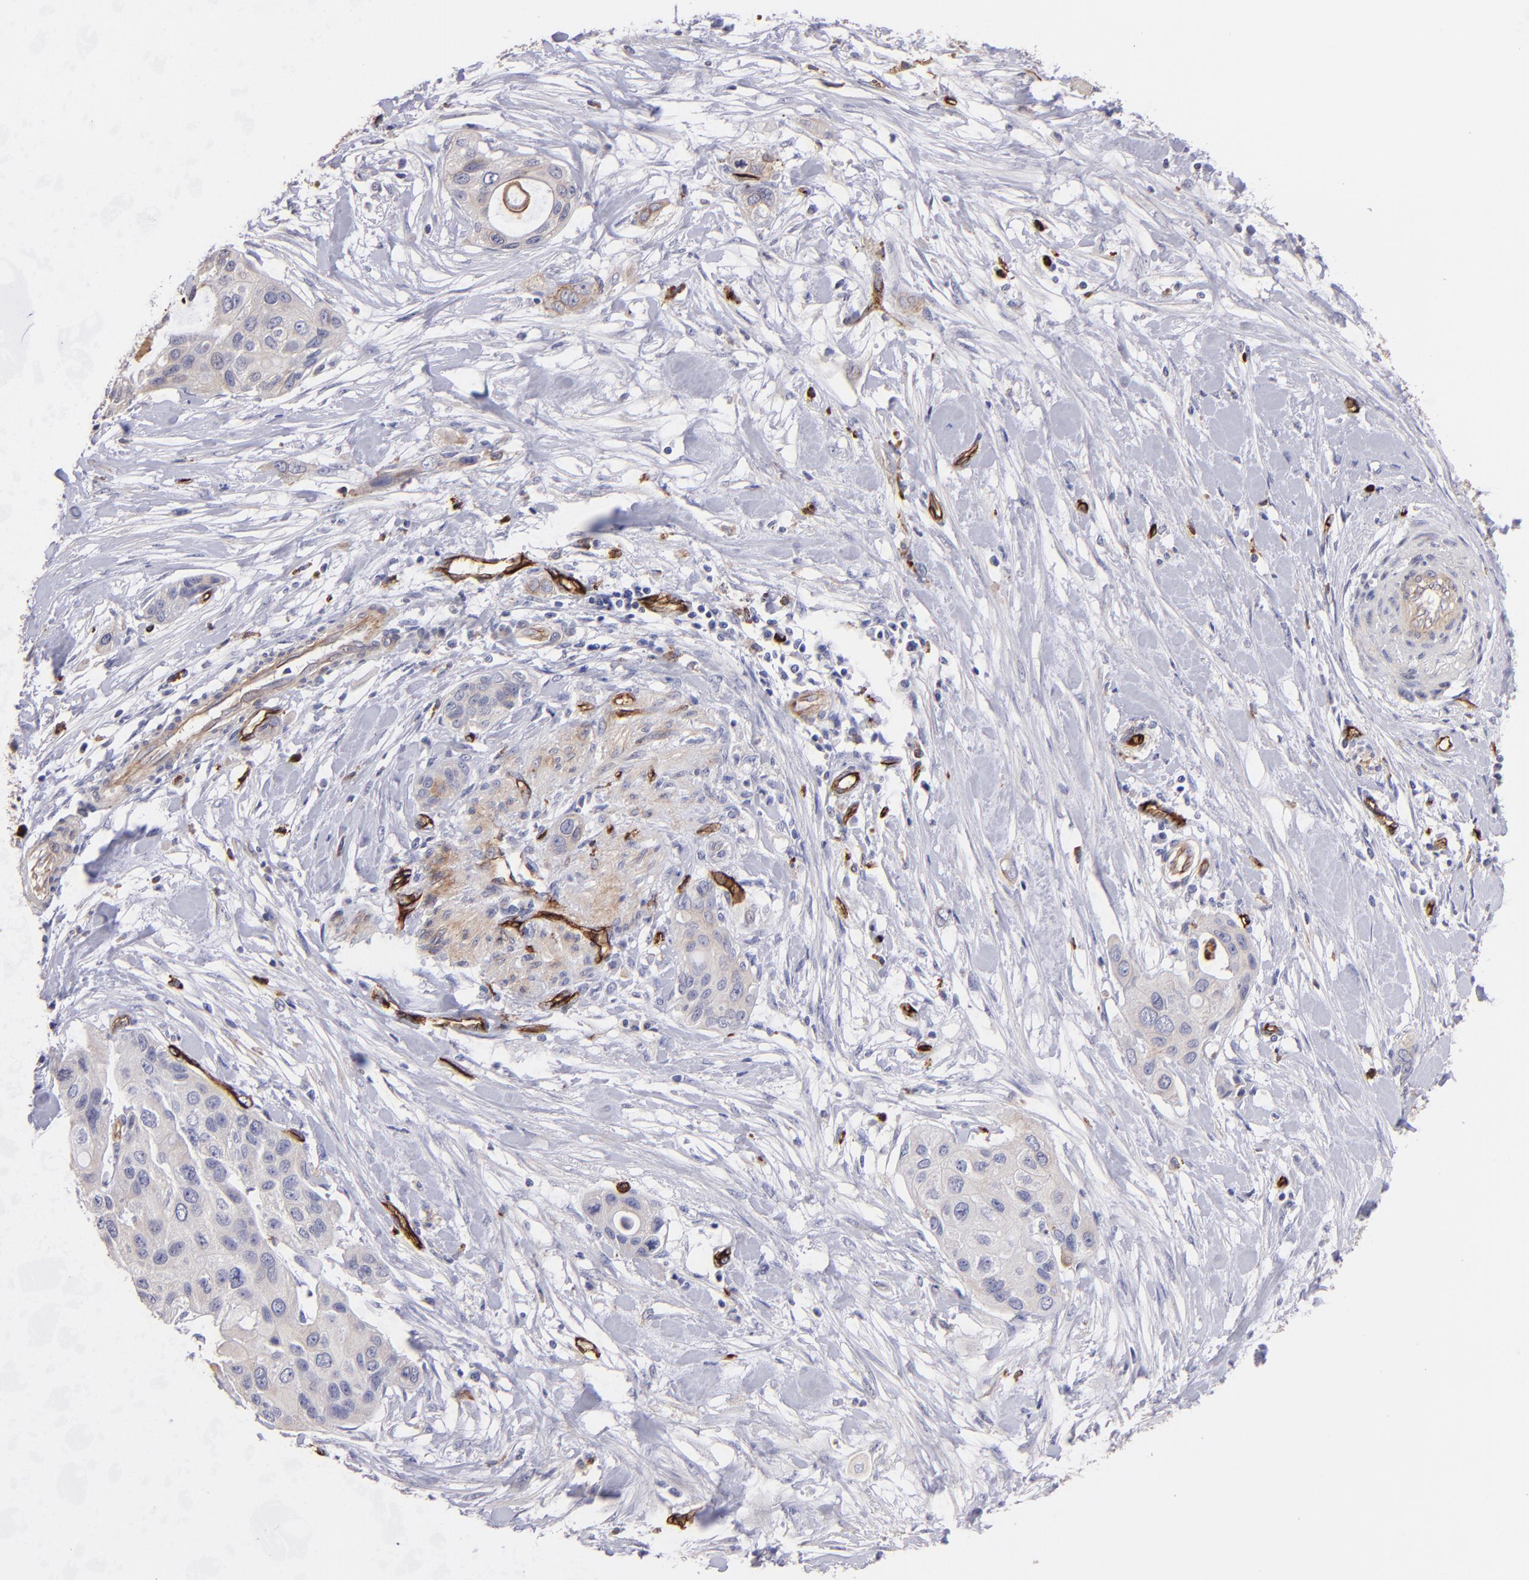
{"staining": {"intensity": "negative", "quantity": "none", "location": "none"}, "tissue": "pancreatic cancer", "cell_type": "Tumor cells", "image_type": "cancer", "snomed": [{"axis": "morphology", "description": "Adenocarcinoma, NOS"}, {"axis": "topography", "description": "Pancreas"}], "caption": "The immunohistochemistry image has no significant staining in tumor cells of adenocarcinoma (pancreatic) tissue. (Immunohistochemistry, brightfield microscopy, high magnification).", "gene": "DYSF", "patient": {"sex": "female", "age": 60}}